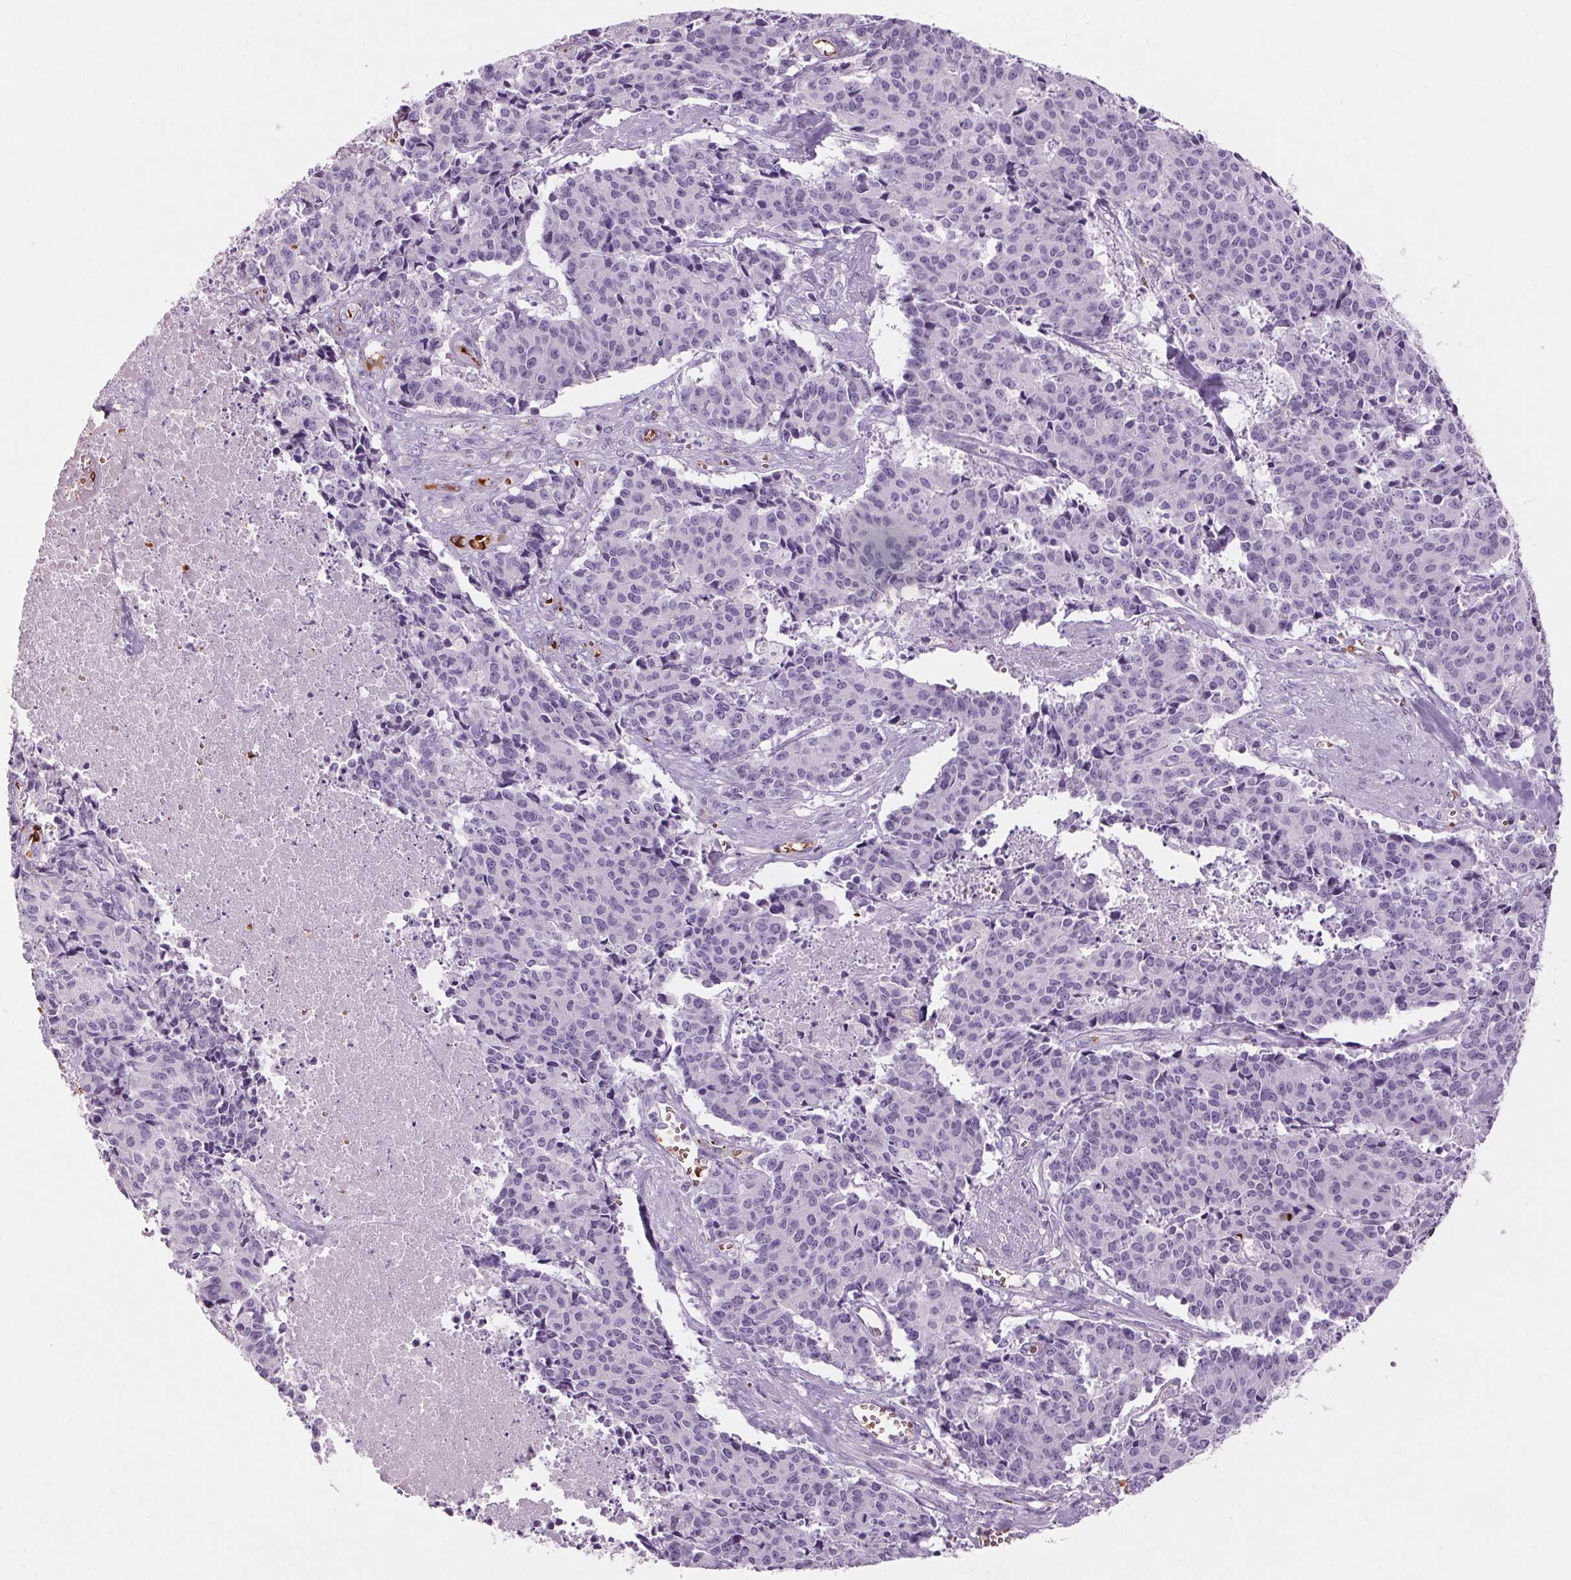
{"staining": {"intensity": "negative", "quantity": "none", "location": "none"}, "tissue": "cervical cancer", "cell_type": "Tumor cells", "image_type": "cancer", "snomed": [{"axis": "morphology", "description": "Squamous cell carcinoma, NOS"}, {"axis": "topography", "description": "Cervix"}], "caption": "IHC of cervical cancer demonstrates no expression in tumor cells.", "gene": "HBQ1", "patient": {"sex": "female", "age": 28}}